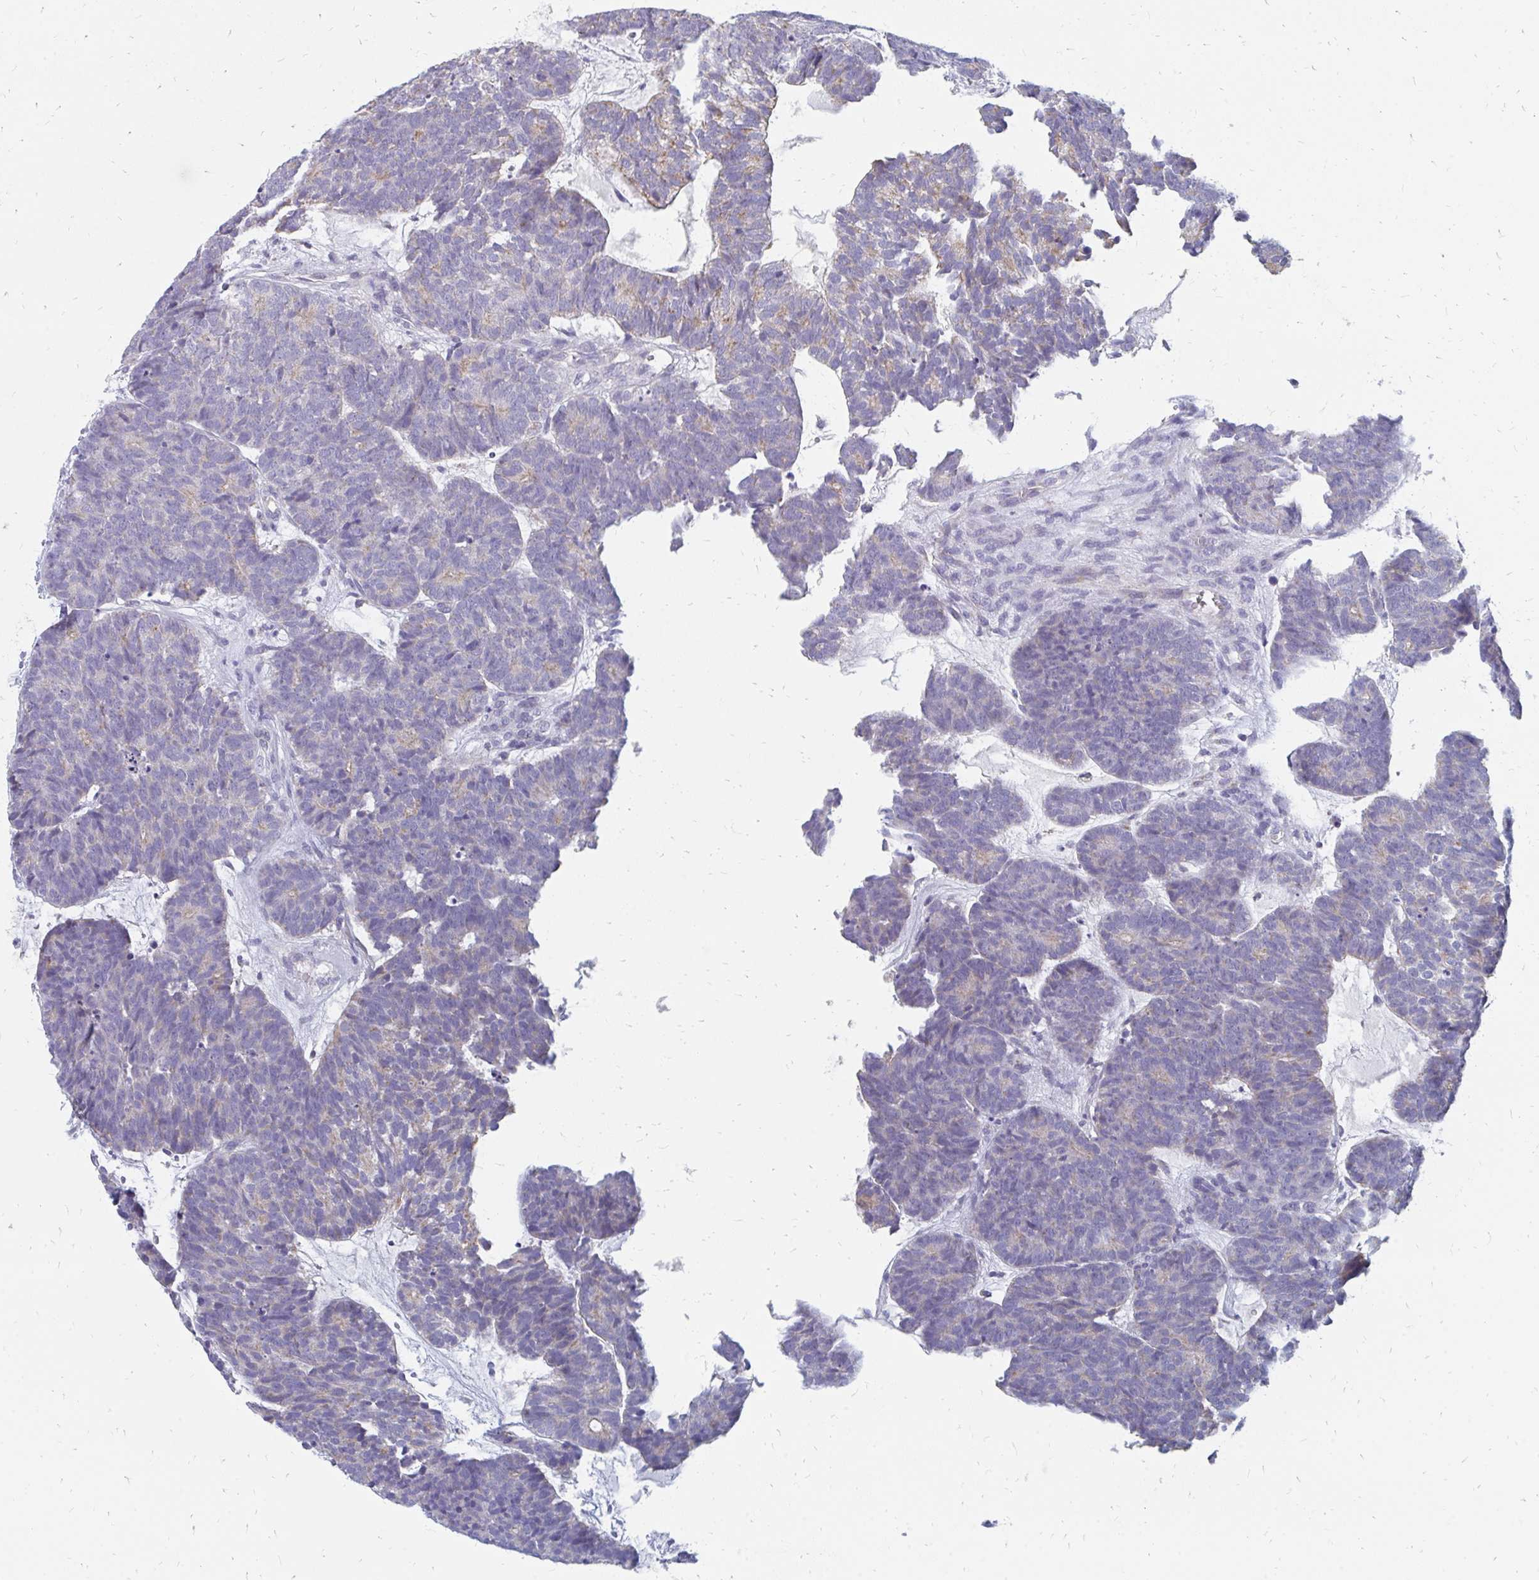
{"staining": {"intensity": "moderate", "quantity": "<25%", "location": "cytoplasmic/membranous"}, "tissue": "head and neck cancer", "cell_type": "Tumor cells", "image_type": "cancer", "snomed": [{"axis": "morphology", "description": "Adenocarcinoma, NOS"}, {"axis": "topography", "description": "Head-Neck"}], "caption": "Head and neck cancer (adenocarcinoma) stained with a protein marker exhibits moderate staining in tumor cells.", "gene": "OR10V1", "patient": {"sex": "female", "age": 81}}